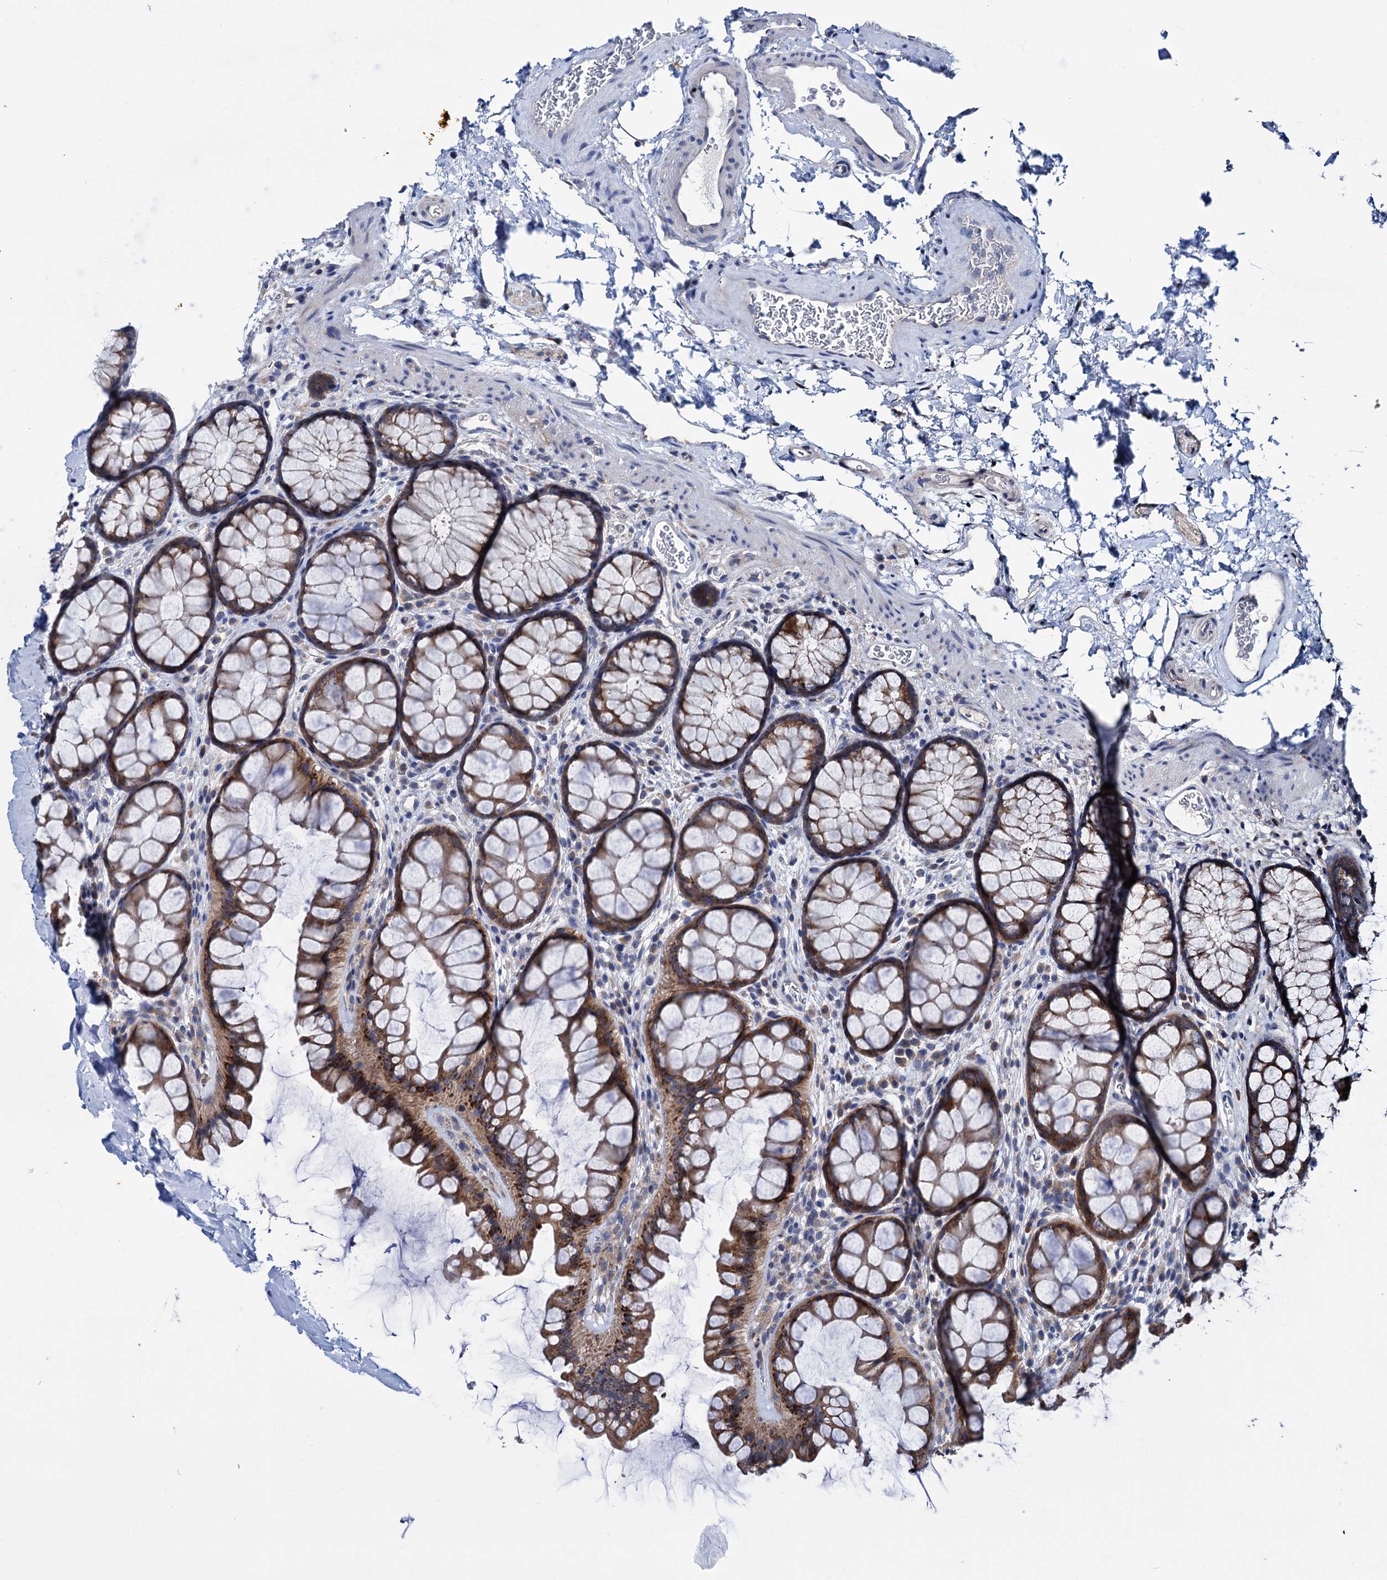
{"staining": {"intensity": "negative", "quantity": "none", "location": "none"}, "tissue": "colon", "cell_type": "Endothelial cells", "image_type": "normal", "snomed": [{"axis": "morphology", "description": "Normal tissue, NOS"}, {"axis": "topography", "description": "Colon"}], "caption": "Immunohistochemistry (IHC) image of normal colon: human colon stained with DAB exhibits no significant protein expression in endothelial cells.", "gene": "EYA4", "patient": {"sex": "female", "age": 82}}